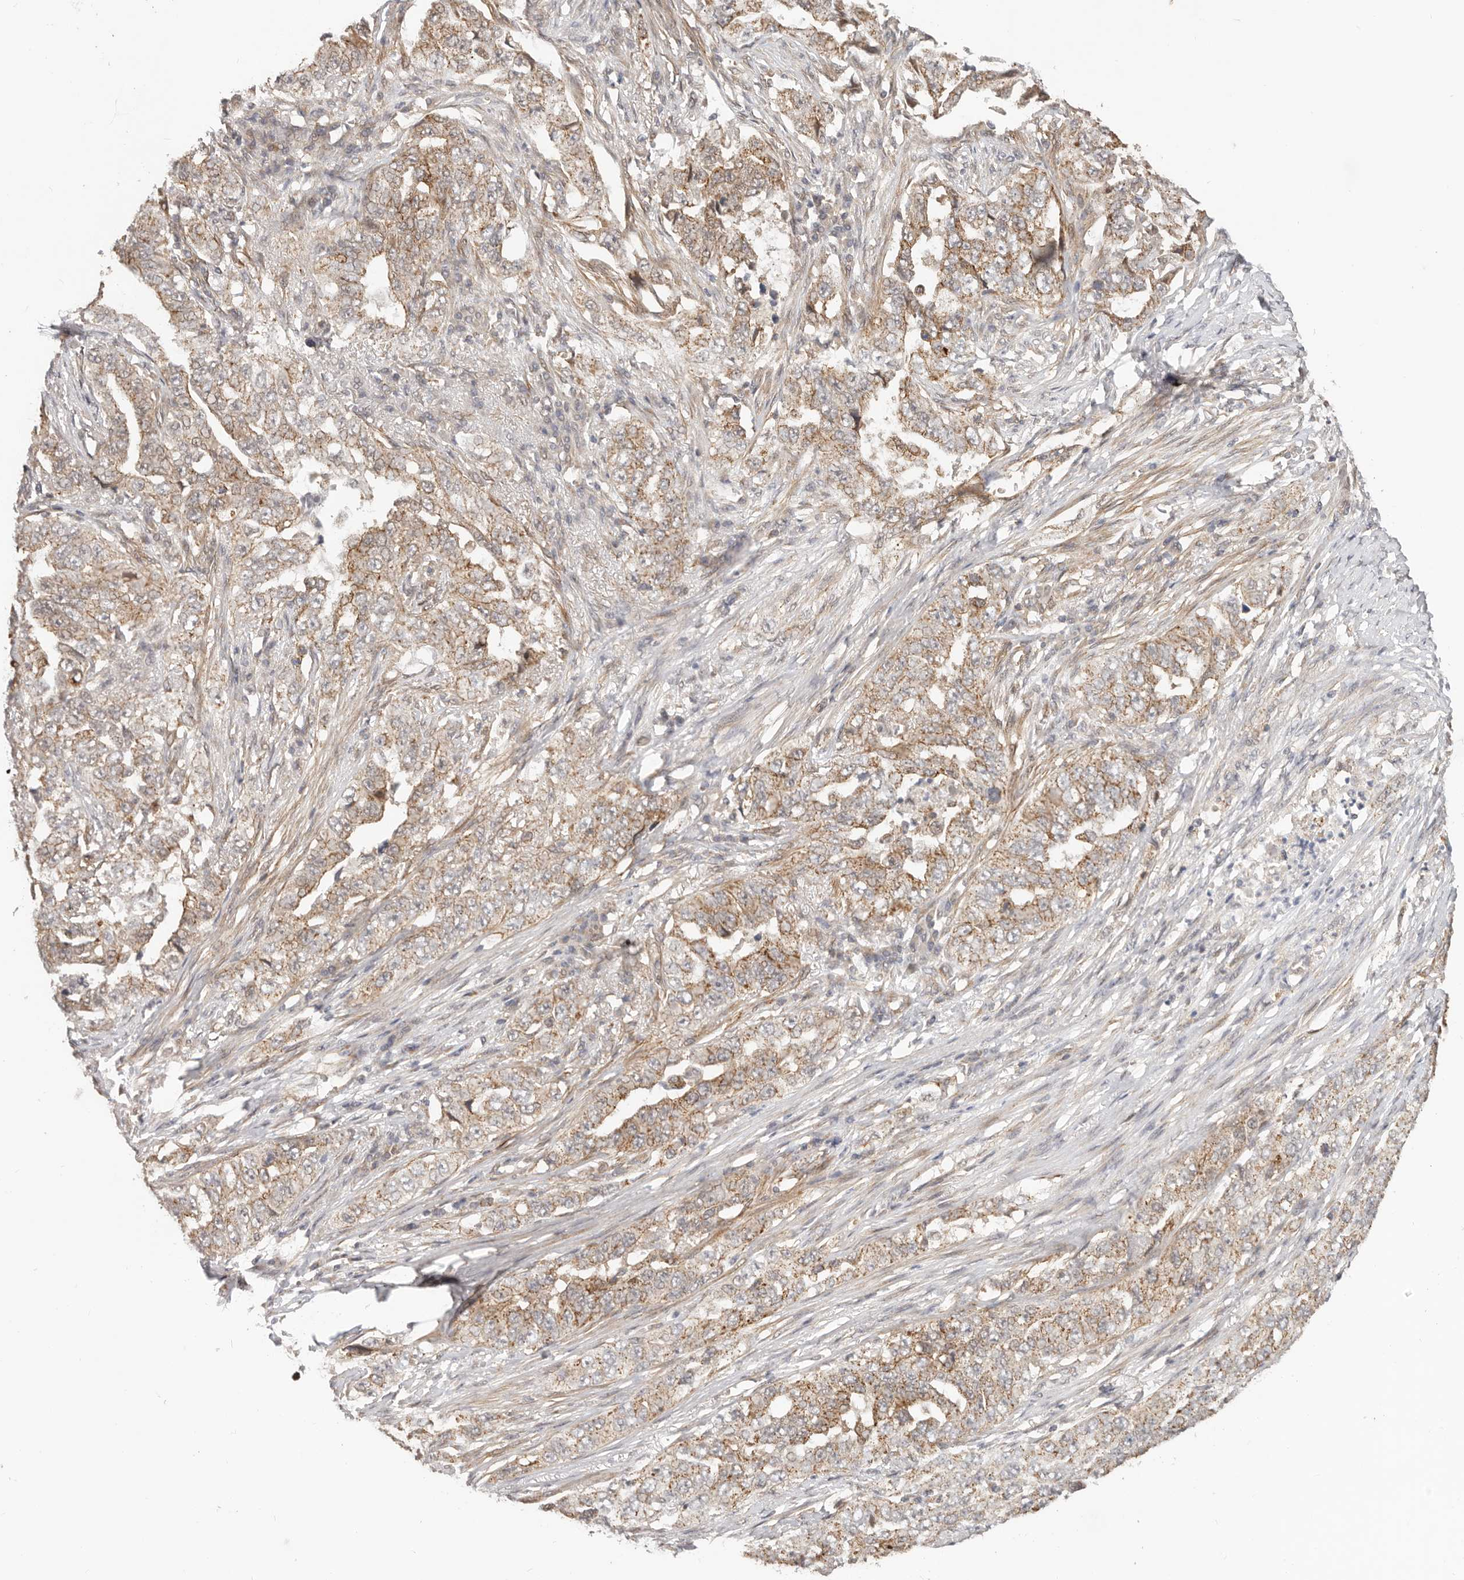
{"staining": {"intensity": "moderate", "quantity": ">75%", "location": "cytoplasmic/membranous"}, "tissue": "lung cancer", "cell_type": "Tumor cells", "image_type": "cancer", "snomed": [{"axis": "morphology", "description": "Adenocarcinoma, NOS"}, {"axis": "topography", "description": "Lung"}], "caption": "Immunohistochemistry of human lung cancer demonstrates medium levels of moderate cytoplasmic/membranous staining in about >75% of tumor cells.", "gene": "USP49", "patient": {"sex": "female", "age": 51}}